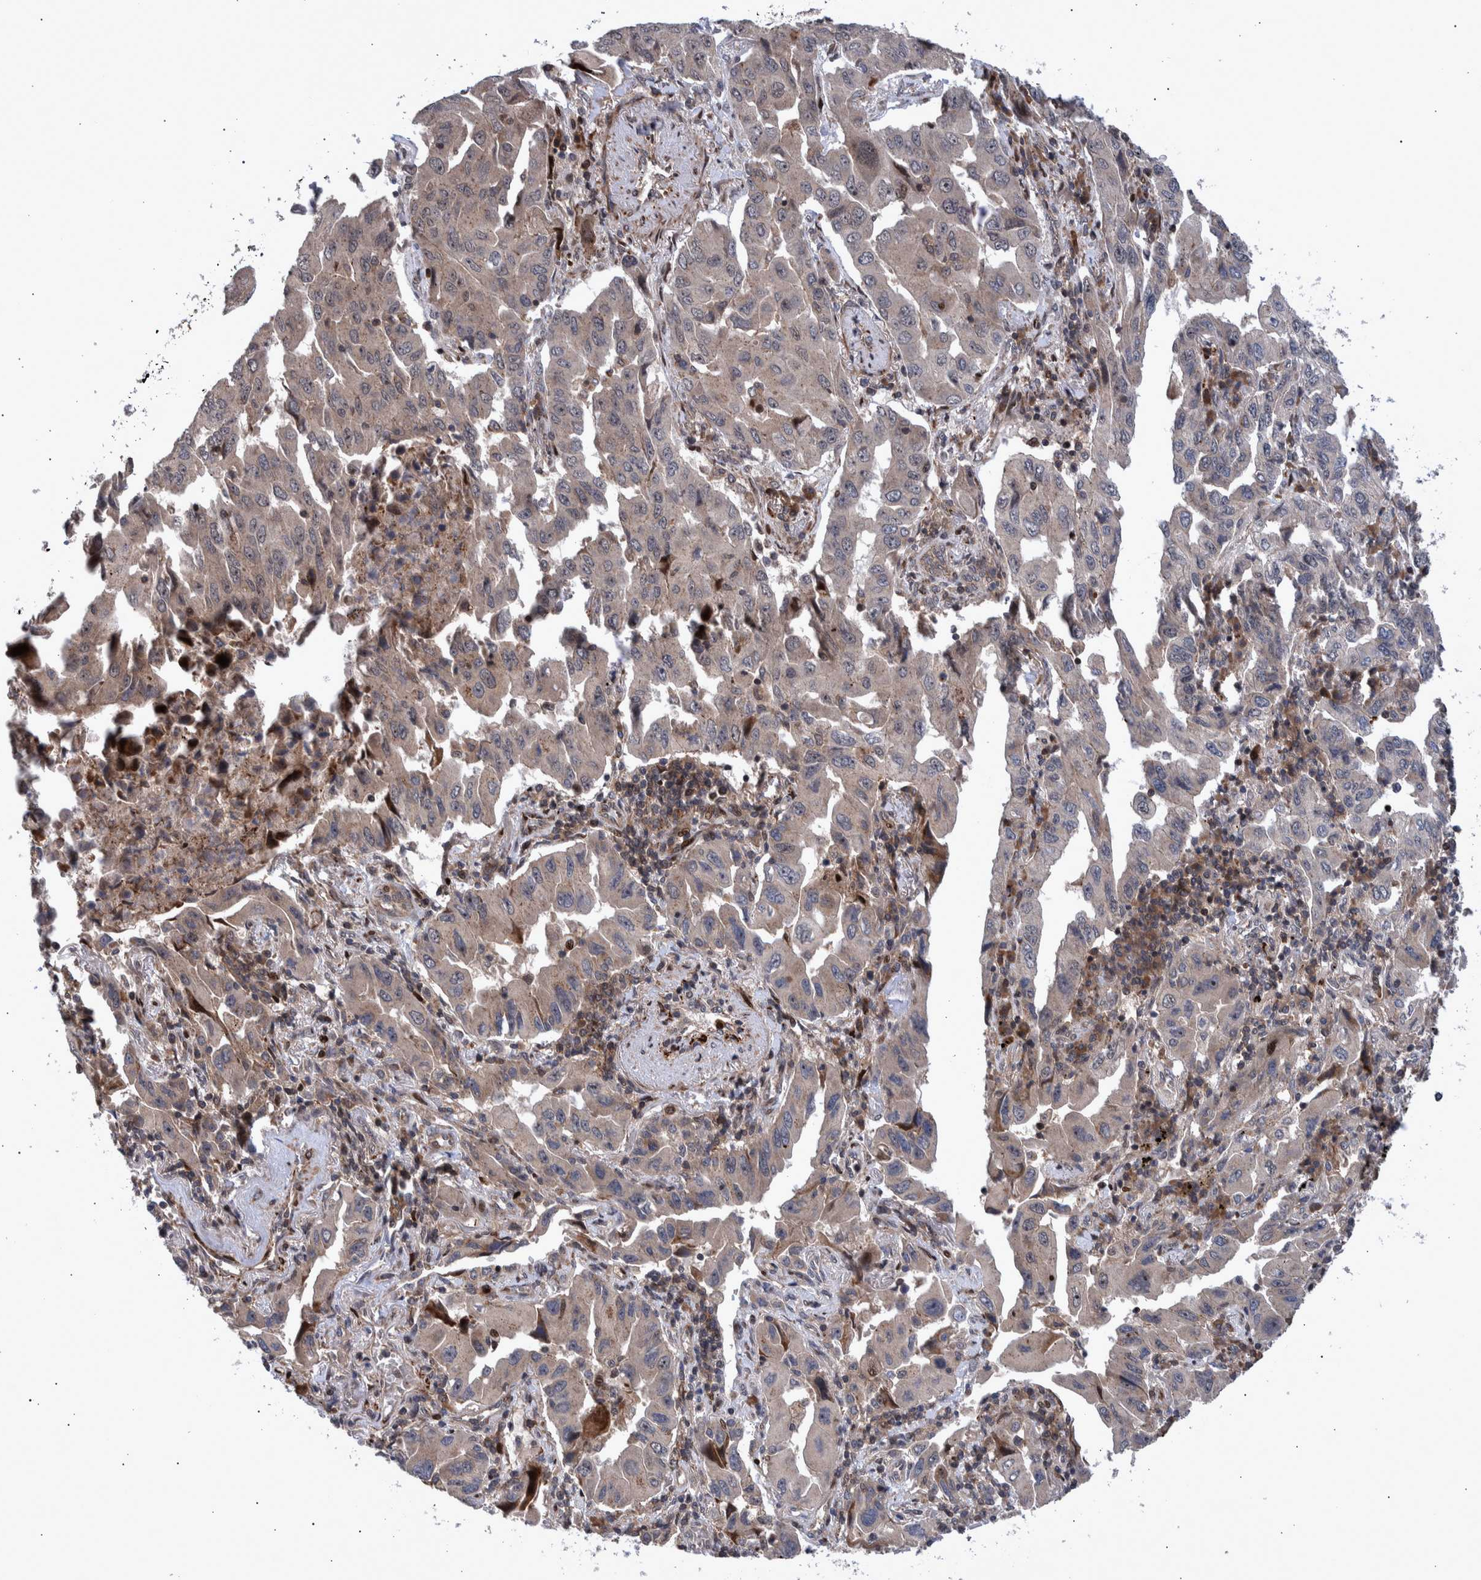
{"staining": {"intensity": "weak", "quantity": "<25%", "location": "cytoplasmic/membranous"}, "tissue": "lung cancer", "cell_type": "Tumor cells", "image_type": "cancer", "snomed": [{"axis": "morphology", "description": "Adenocarcinoma, NOS"}, {"axis": "topography", "description": "Lung"}], "caption": "The image displays no significant staining in tumor cells of lung adenocarcinoma.", "gene": "SHISA6", "patient": {"sex": "female", "age": 65}}